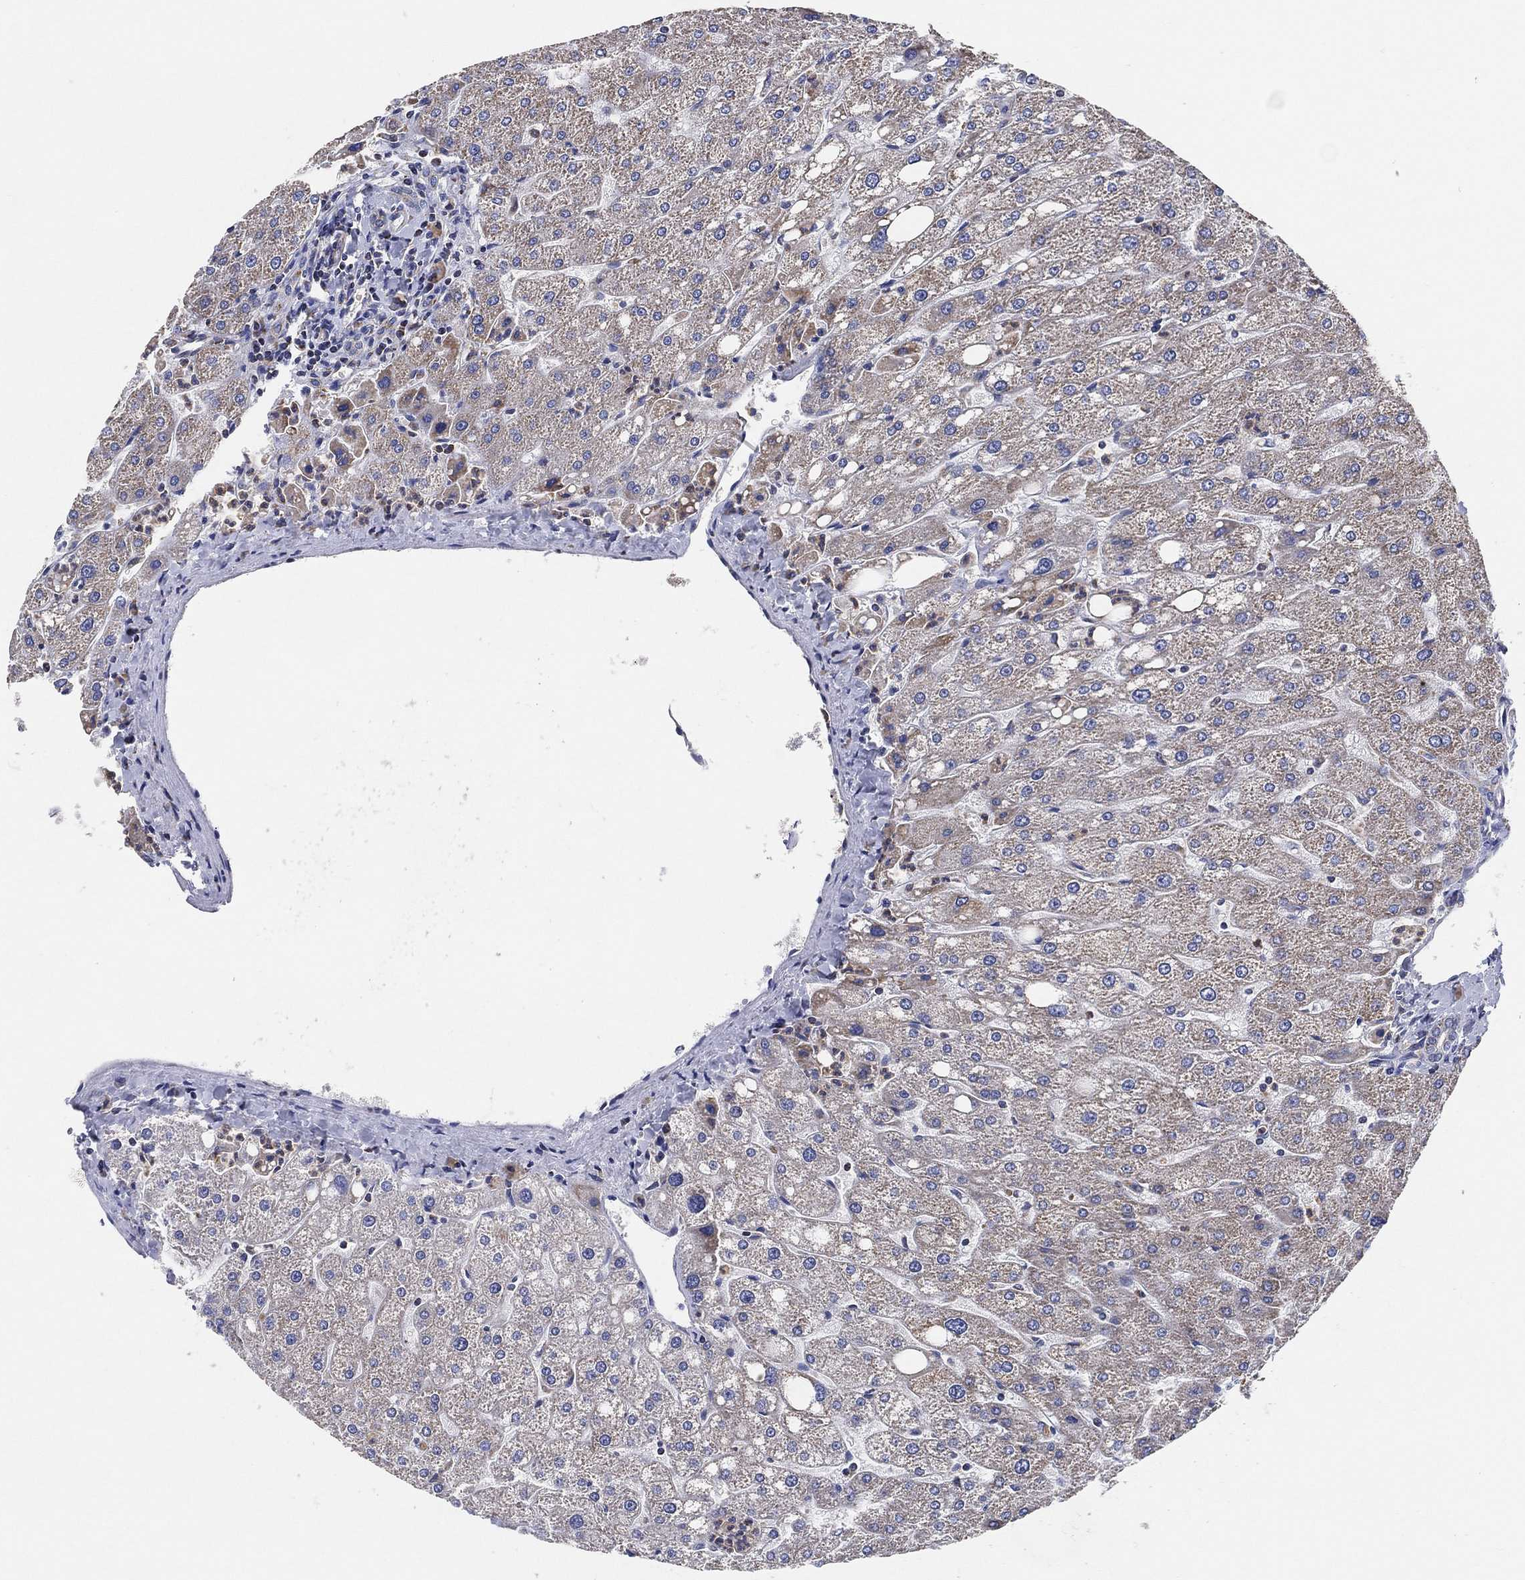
{"staining": {"intensity": "negative", "quantity": "none", "location": "none"}, "tissue": "liver", "cell_type": "Cholangiocytes", "image_type": "normal", "snomed": [{"axis": "morphology", "description": "Normal tissue, NOS"}, {"axis": "topography", "description": "Liver"}], "caption": "A histopathology image of liver stained for a protein displays no brown staining in cholangiocytes. (DAB (3,3'-diaminobenzidine) IHC visualized using brightfield microscopy, high magnification).", "gene": "GCAT", "patient": {"sex": "male", "age": 67}}